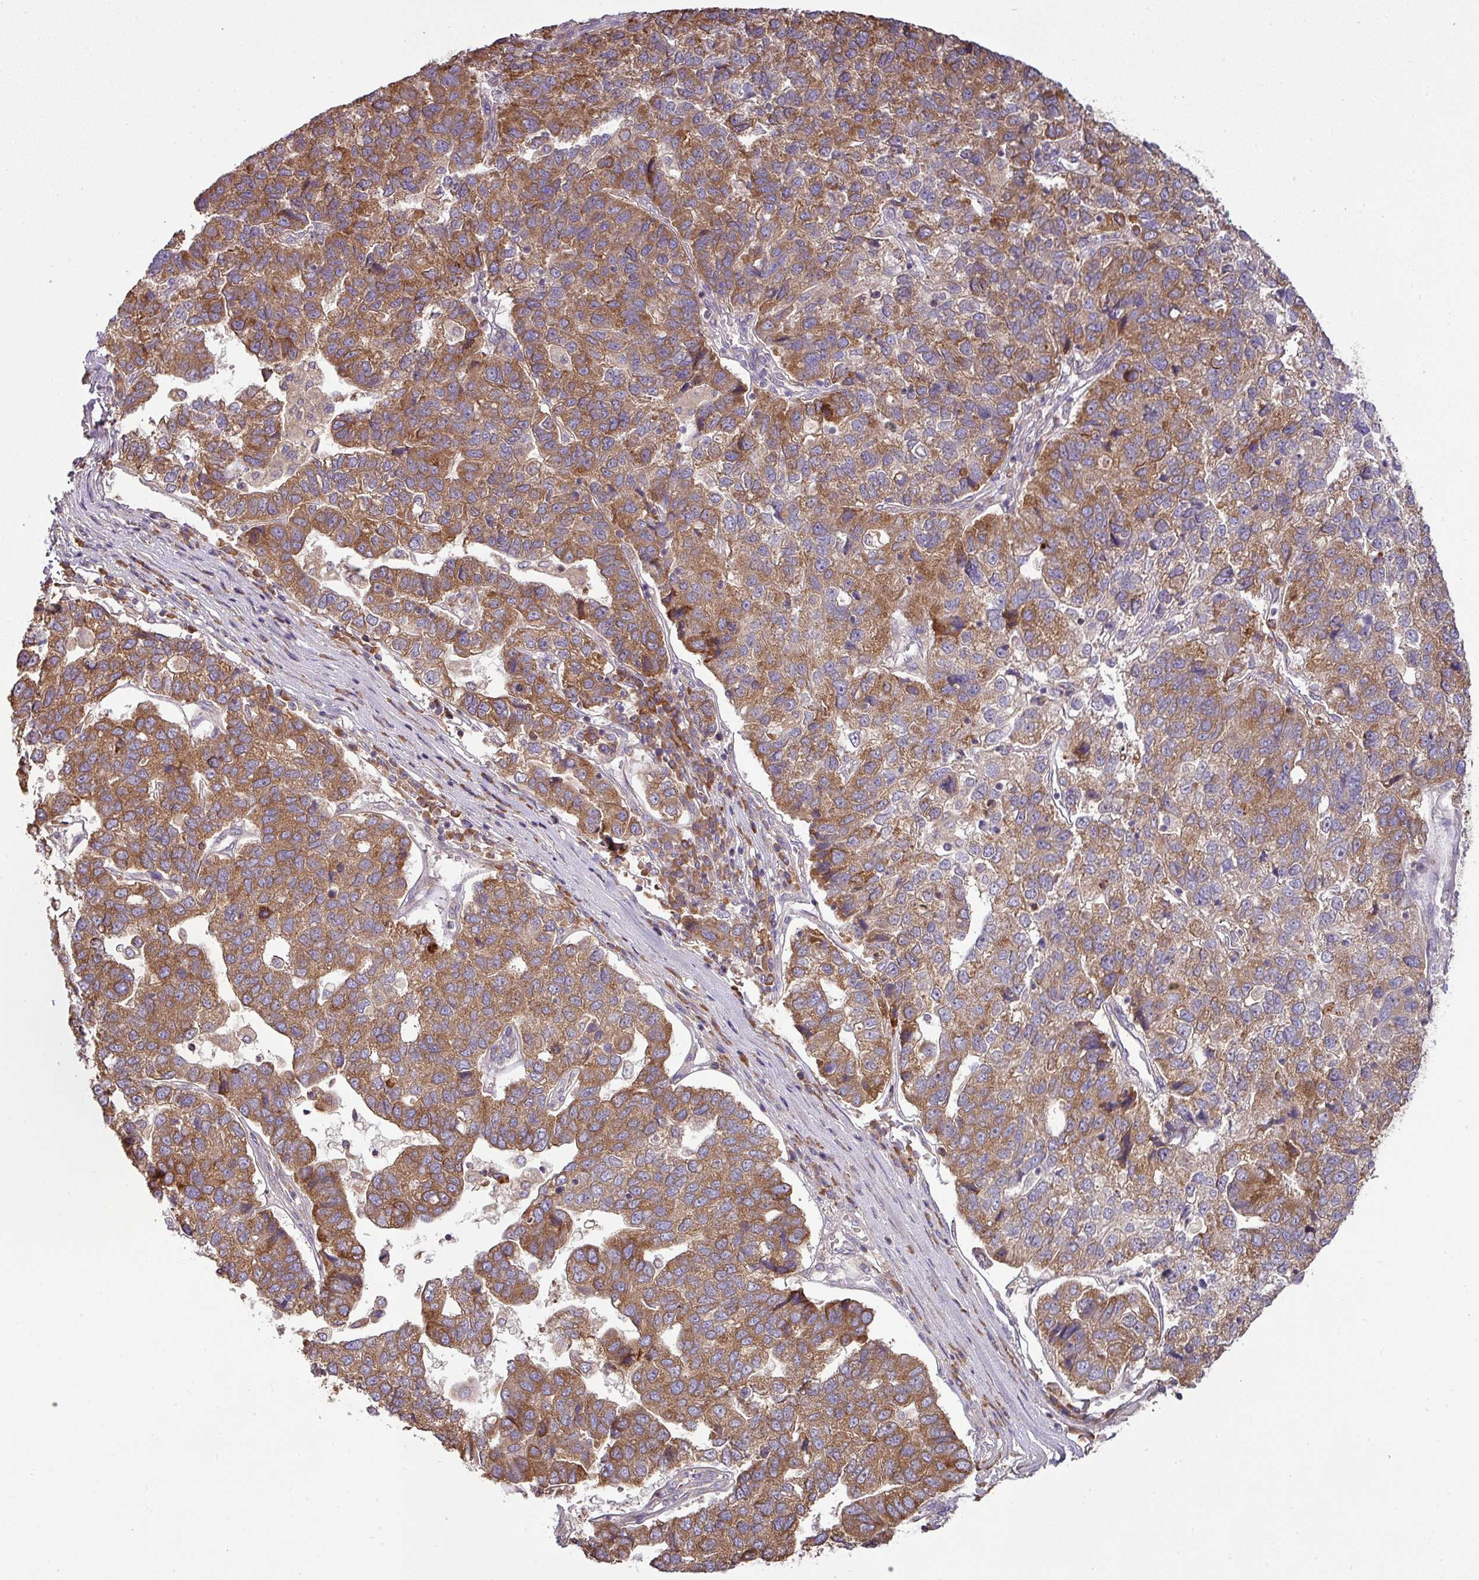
{"staining": {"intensity": "moderate", "quantity": ">75%", "location": "cytoplasmic/membranous"}, "tissue": "pancreatic cancer", "cell_type": "Tumor cells", "image_type": "cancer", "snomed": [{"axis": "morphology", "description": "Adenocarcinoma, NOS"}, {"axis": "topography", "description": "Pancreas"}], "caption": "IHC photomicrograph of pancreatic adenocarcinoma stained for a protein (brown), which displays medium levels of moderate cytoplasmic/membranous expression in about >75% of tumor cells.", "gene": "GALP", "patient": {"sex": "female", "age": 61}}